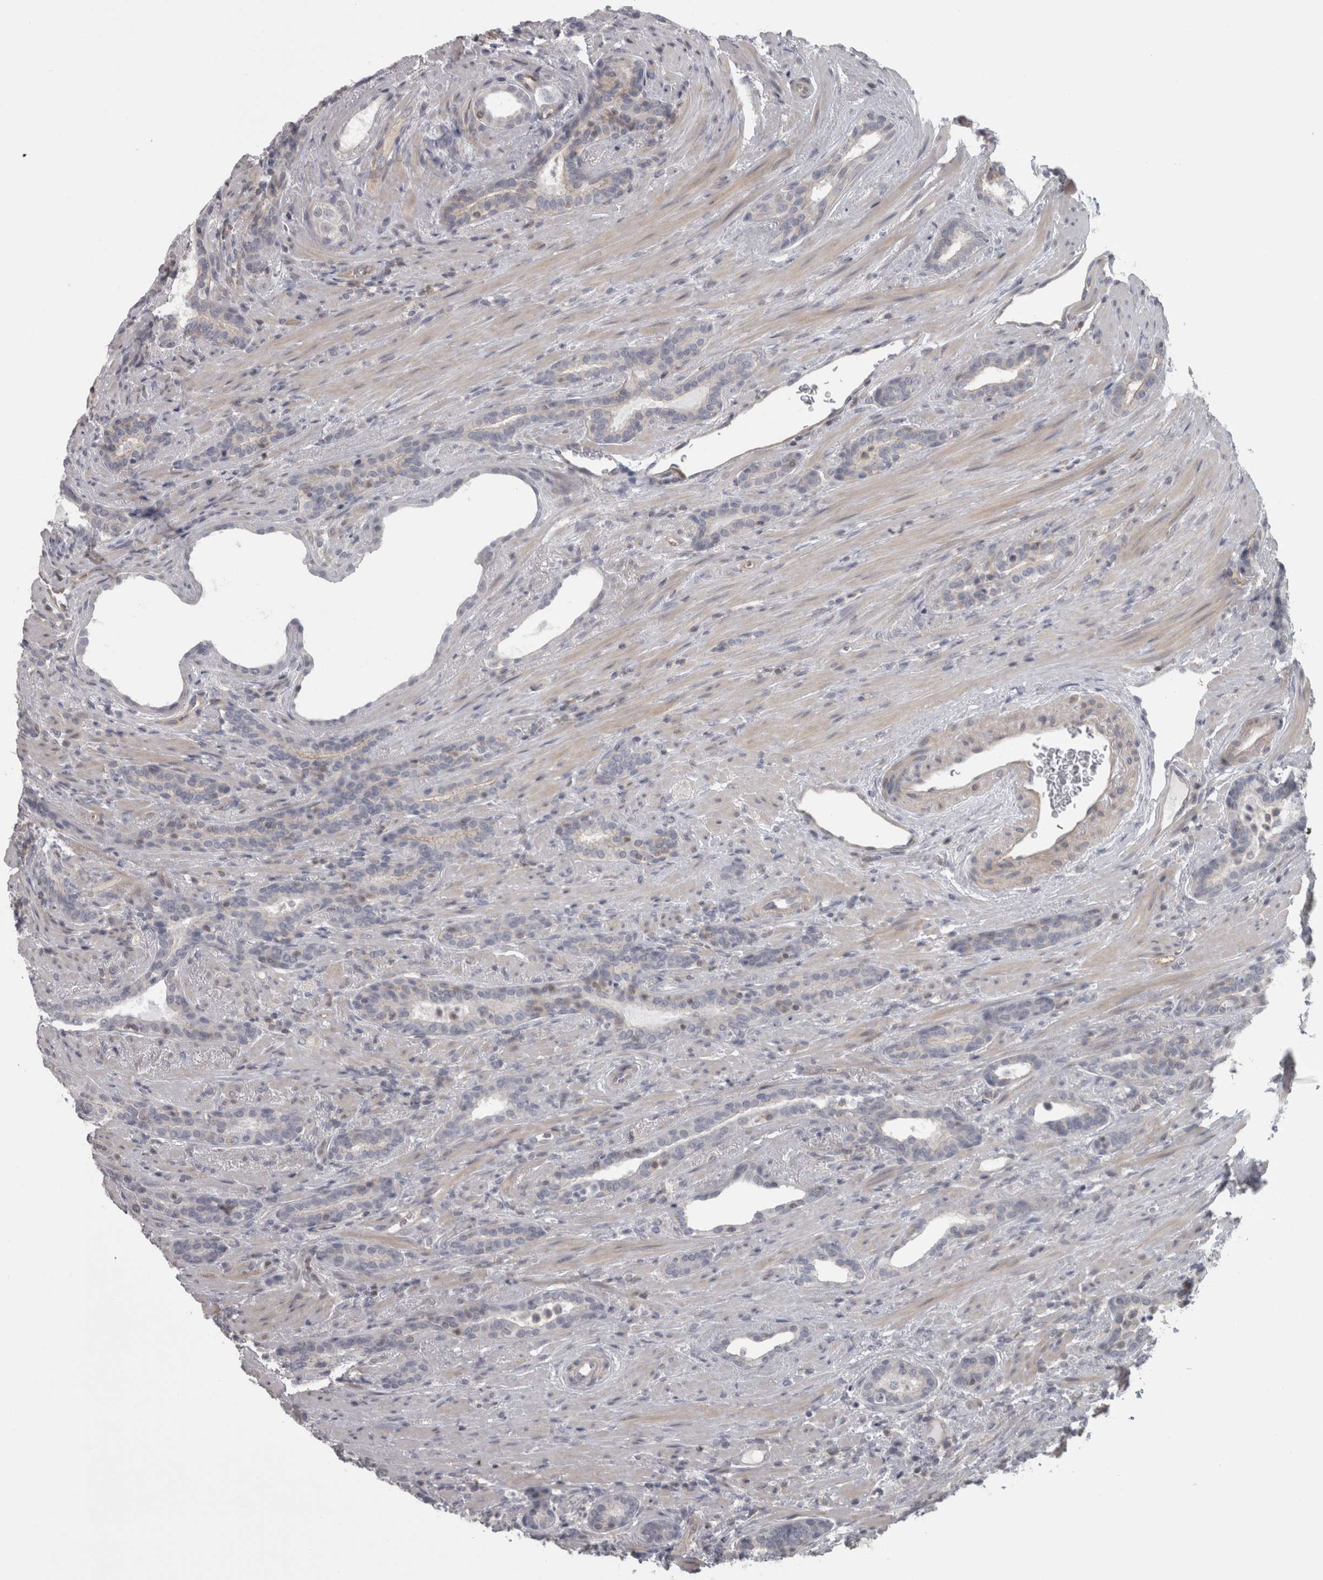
{"staining": {"intensity": "weak", "quantity": "<25%", "location": "cytoplasmic/membranous"}, "tissue": "prostate cancer", "cell_type": "Tumor cells", "image_type": "cancer", "snomed": [{"axis": "morphology", "description": "Adenocarcinoma, High grade"}, {"axis": "topography", "description": "Prostate"}], "caption": "The image exhibits no staining of tumor cells in prostate cancer.", "gene": "PPP1R12B", "patient": {"sex": "male", "age": 71}}